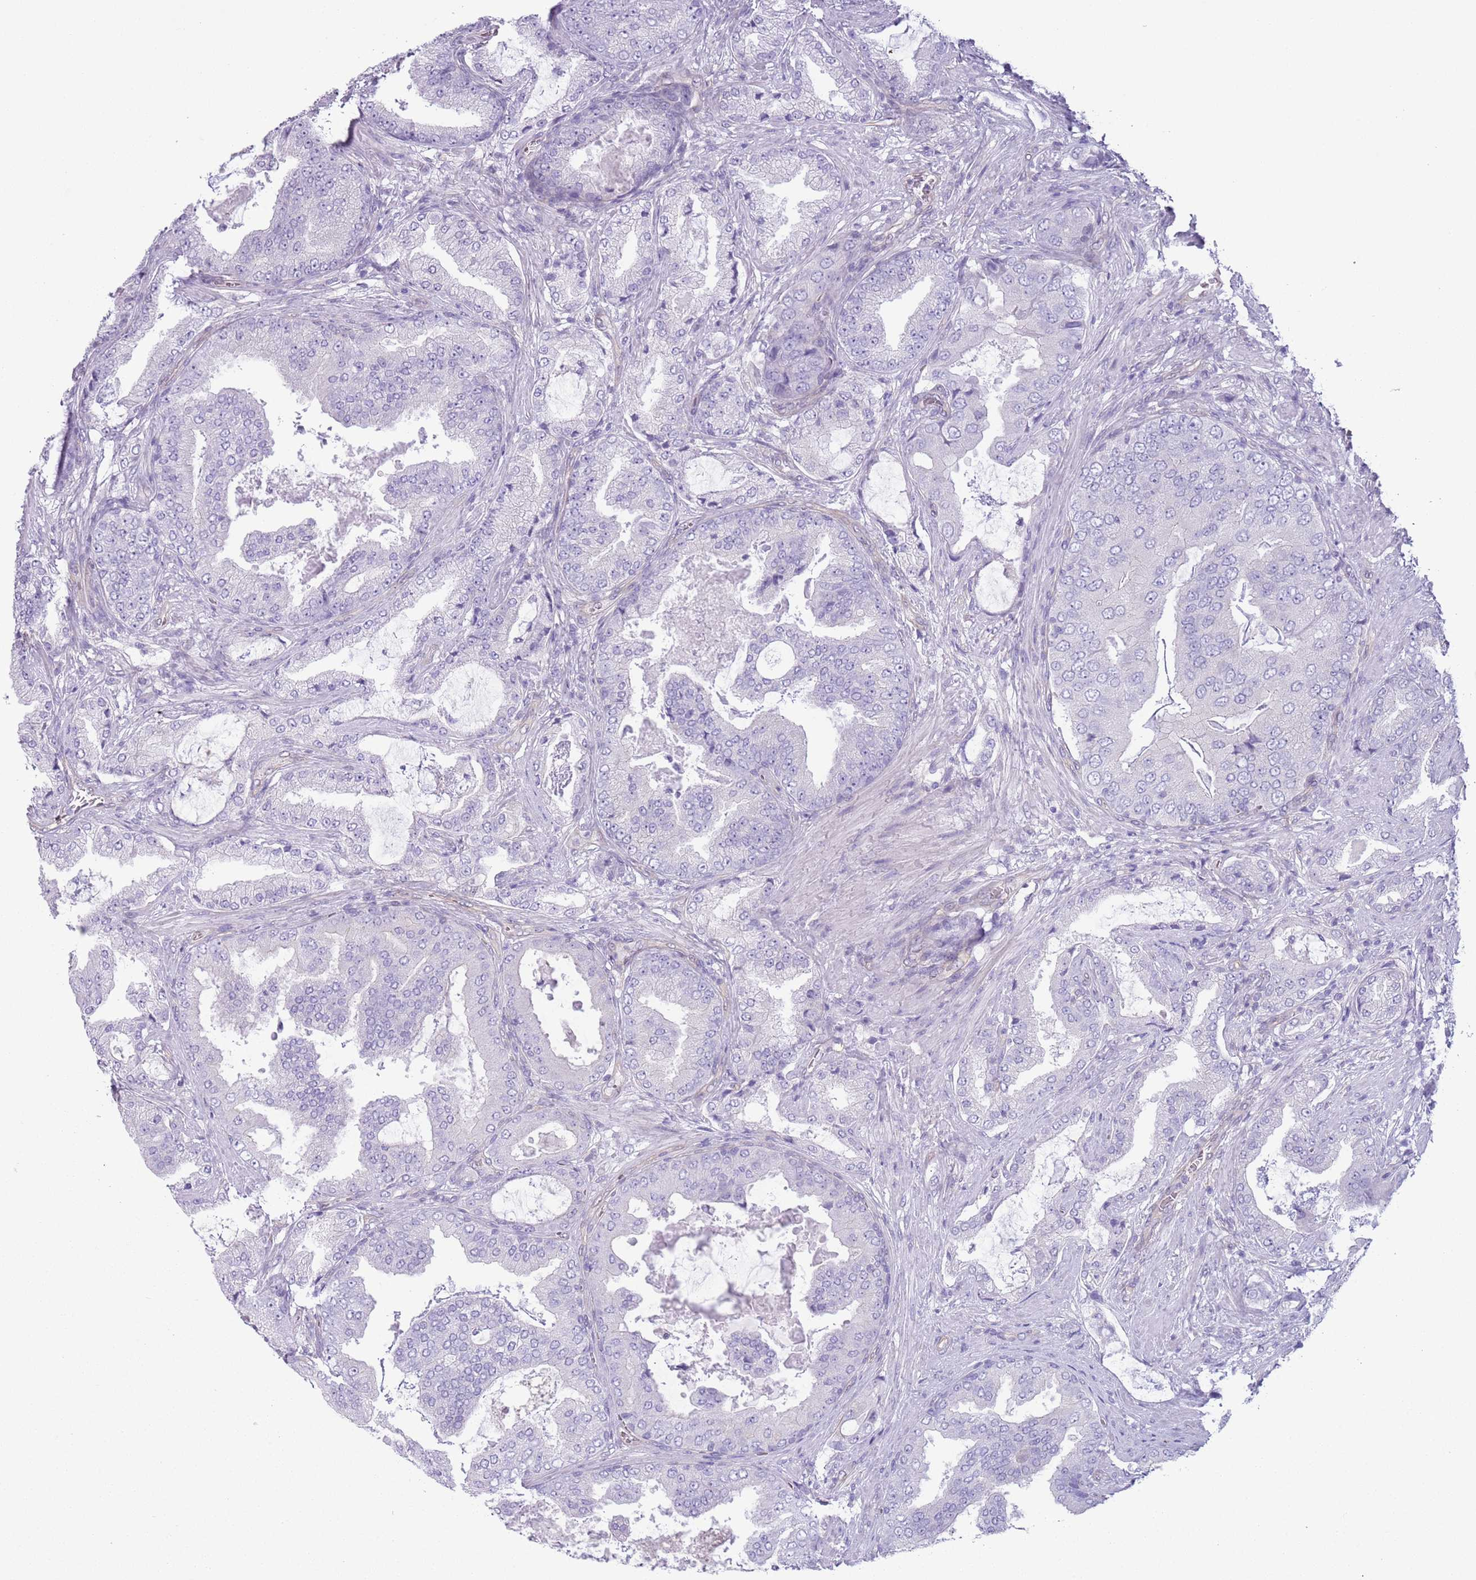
{"staining": {"intensity": "negative", "quantity": "none", "location": "none"}, "tissue": "prostate cancer", "cell_type": "Tumor cells", "image_type": "cancer", "snomed": [{"axis": "morphology", "description": "Adenocarcinoma, High grade"}, {"axis": "topography", "description": "Prostate"}], "caption": "An image of prostate cancer (high-grade adenocarcinoma) stained for a protein exhibits no brown staining in tumor cells.", "gene": "RBP3", "patient": {"sex": "male", "age": 68}}